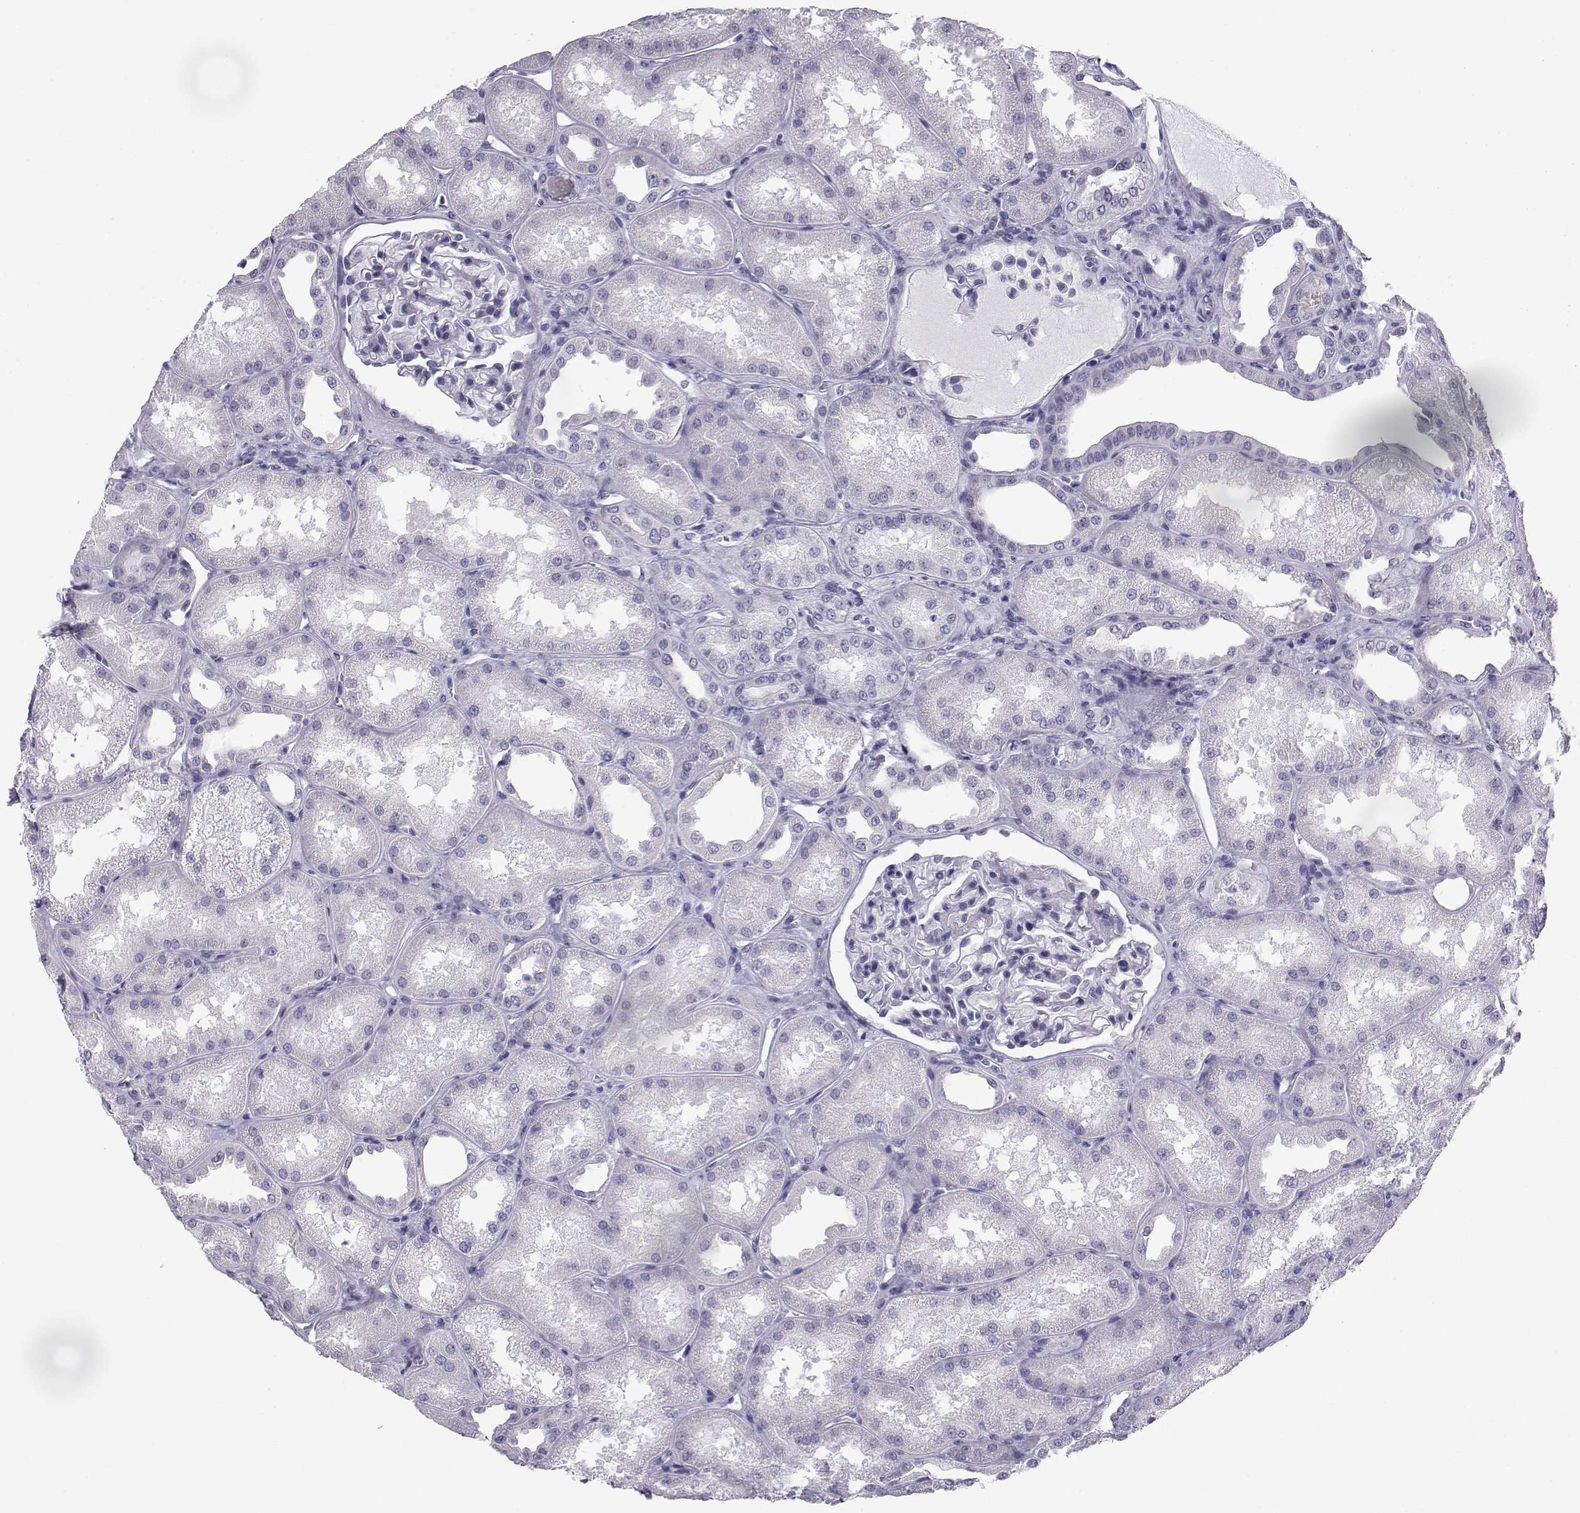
{"staining": {"intensity": "negative", "quantity": "none", "location": "none"}, "tissue": "kidney", "cell_type": "Cells in glomeruli", "image_type": "normal", "snomed": [{"axis": "morphology", "description": "Normal tissue, NOS"}, {"axis": "topography", "description": "Kidney"}], "caption": "Cells in glomeruli are negative for brown protein staining in unremarkable kidney.", "gene": "RNASE12", "patient": {"sex": "male", "age": 61}}